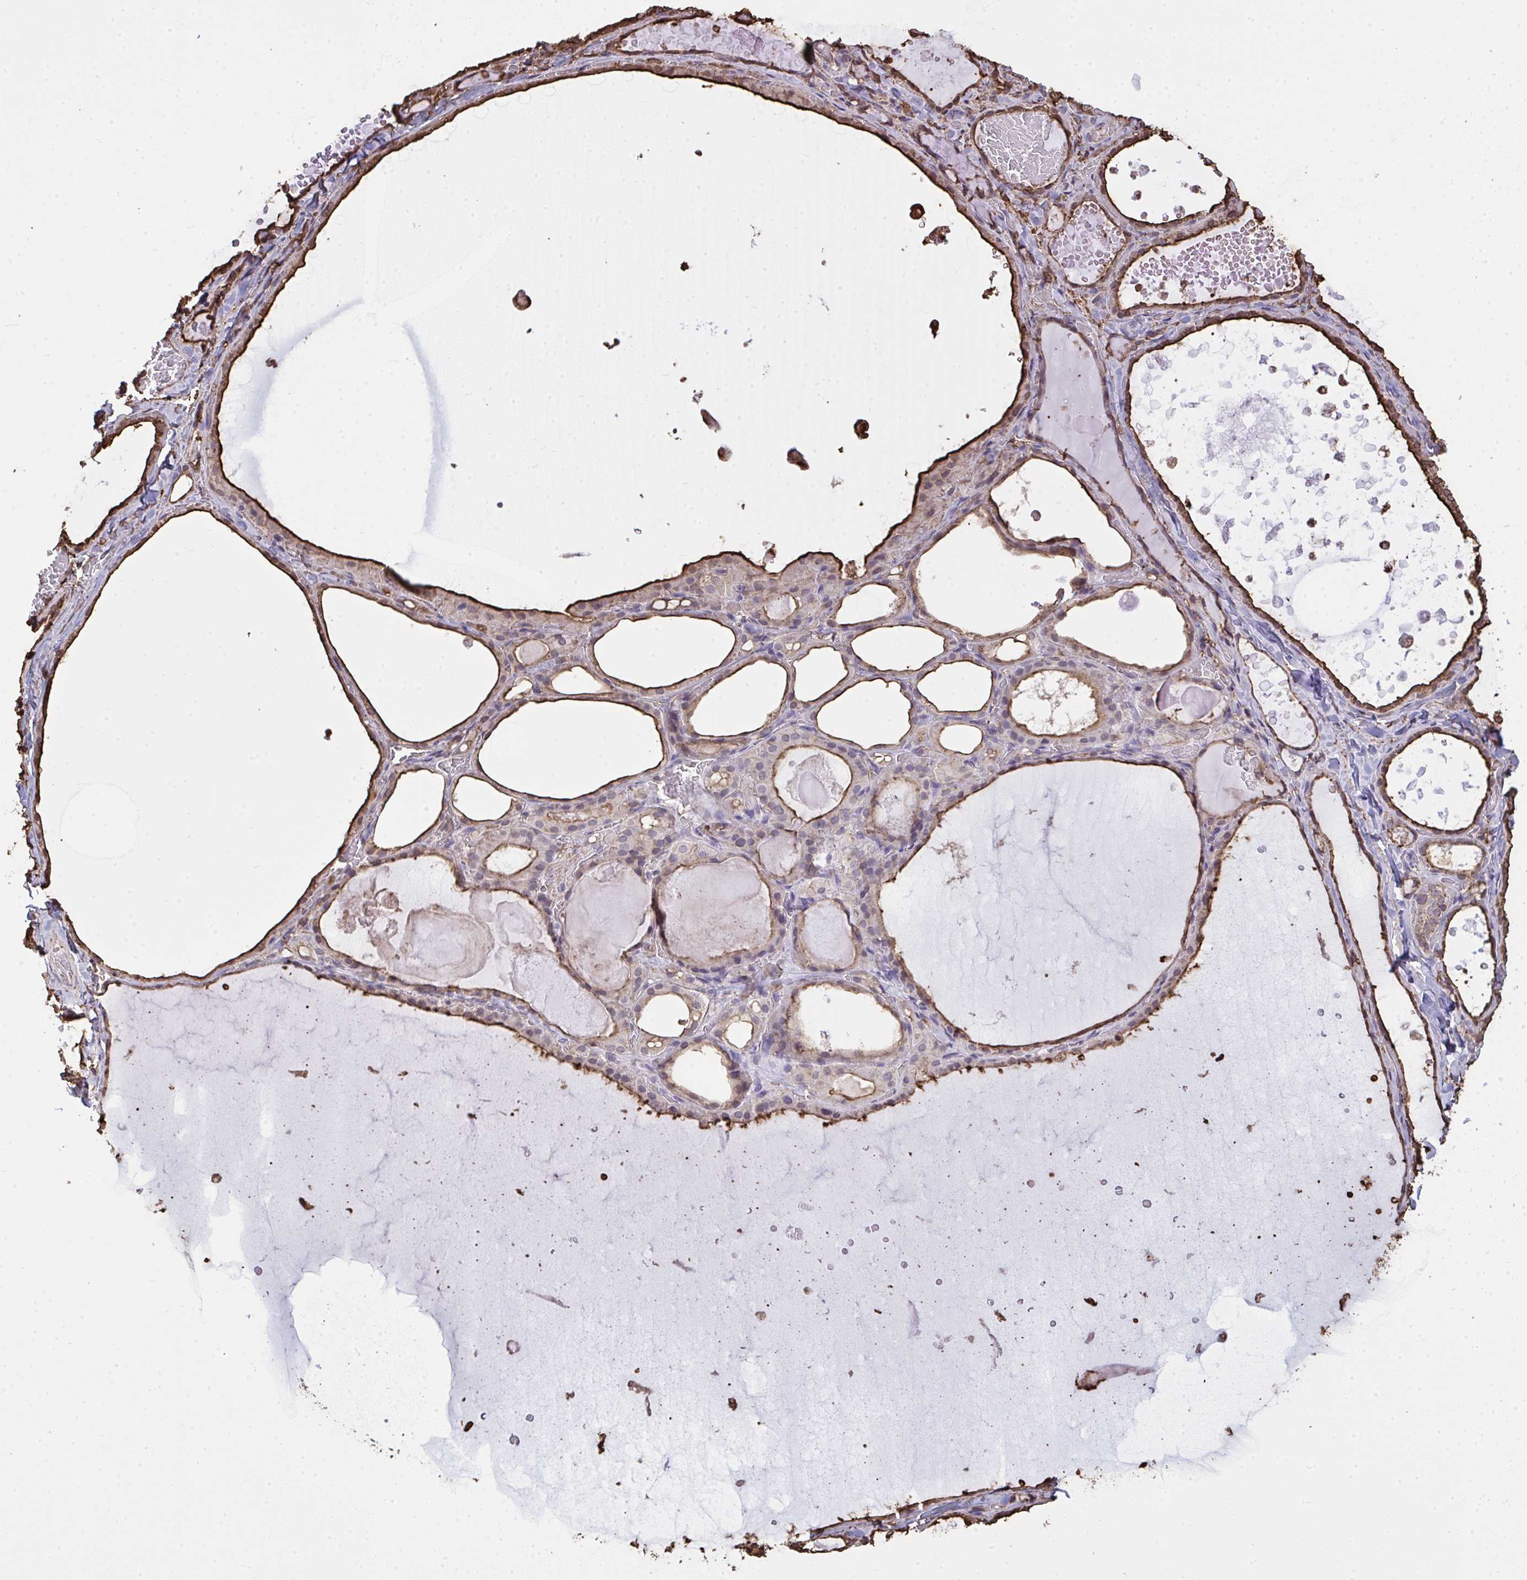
{"staining": {"intensity": "strong", "quantity": "25%-75%", "location": "cytoplasmic/membranous"}, "tissue": "thyroid gland", "cell_type": "Glandular cells", "image_type": "normal", "snomed": [{"axis": "morphology", "description": "Normal tissue, NOS"}, {"axis": "topography", "description": "Thyroid gland"}], "caption": "High-magnification brightfield microscopy of normal thyroid gland stained with DAB (brown) and counterstained with hematoxylin (blue). glandular cells exhibit strong cytoplasmic/membranous staining is seen in approximately25%-75% of cells.", "gene": "ANXA5", "patient": {"sex": "female", "age": 56}}